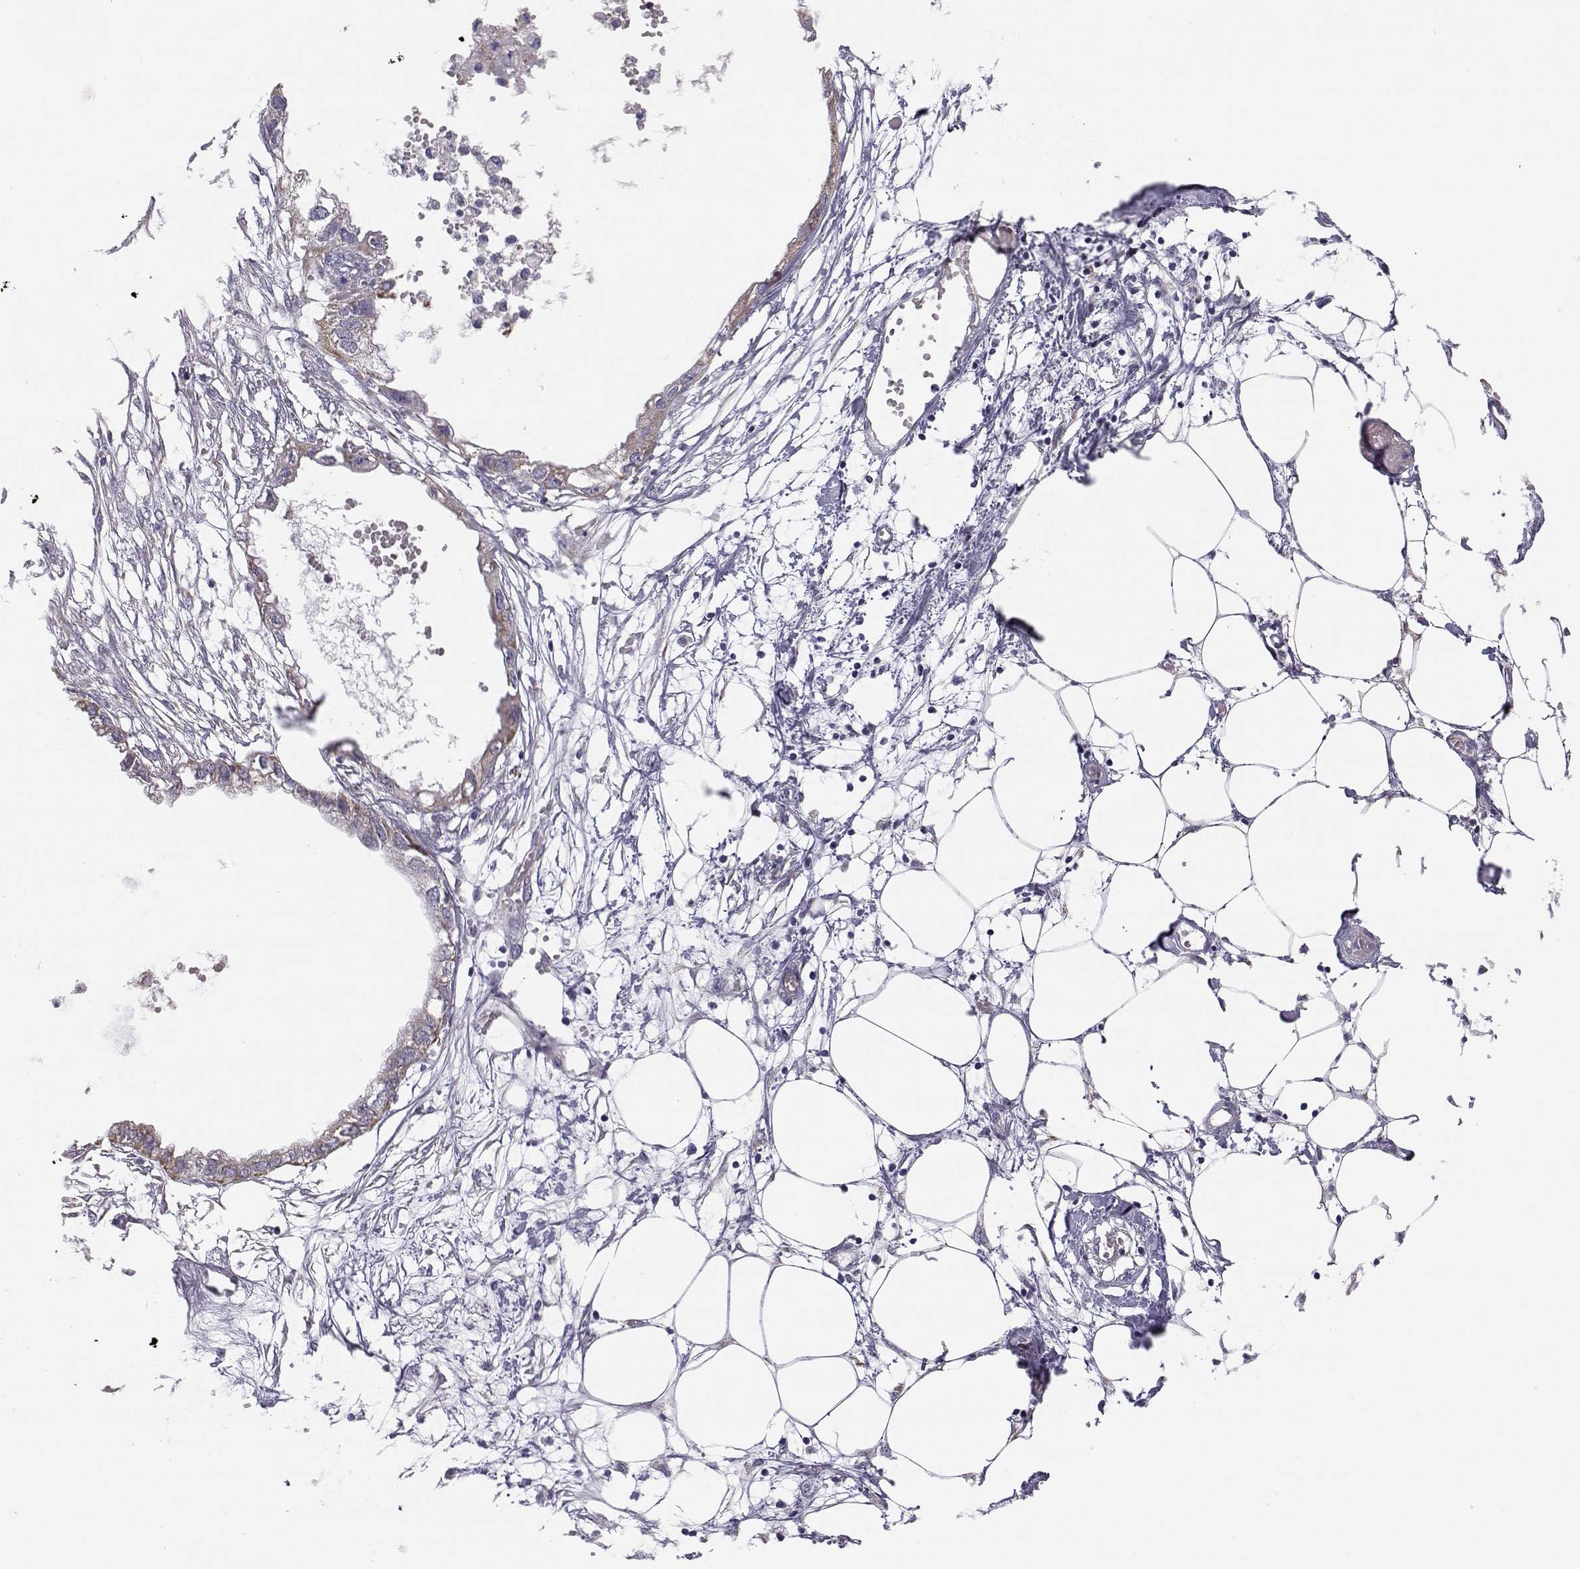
{"staining": {"intensity": "weak", "quantity": "<25%", "location": "cytoplasmic/membranous"}, "tissue": "endometrial cancer", "cell_type": "Tumor cells", "image_type": "cancer", "snomed": [{"axis": "morphology", "description": "Adenocarcinoma, NOS"}, {"axis": "morphology", "description": "Adenocarcinoma, metastatic, NOS"}, {"axis": "topography", "description": "Adipose tissue"}, {"axis": "topography", "description": "Endometrium"}], "caption": "This is an IHC image of human metastatic adenocarcinoma (endometrial). There is no staining in tumor cells.", "gene": "KCNMB4", "patient": {"sex": "female", "age": 67}}